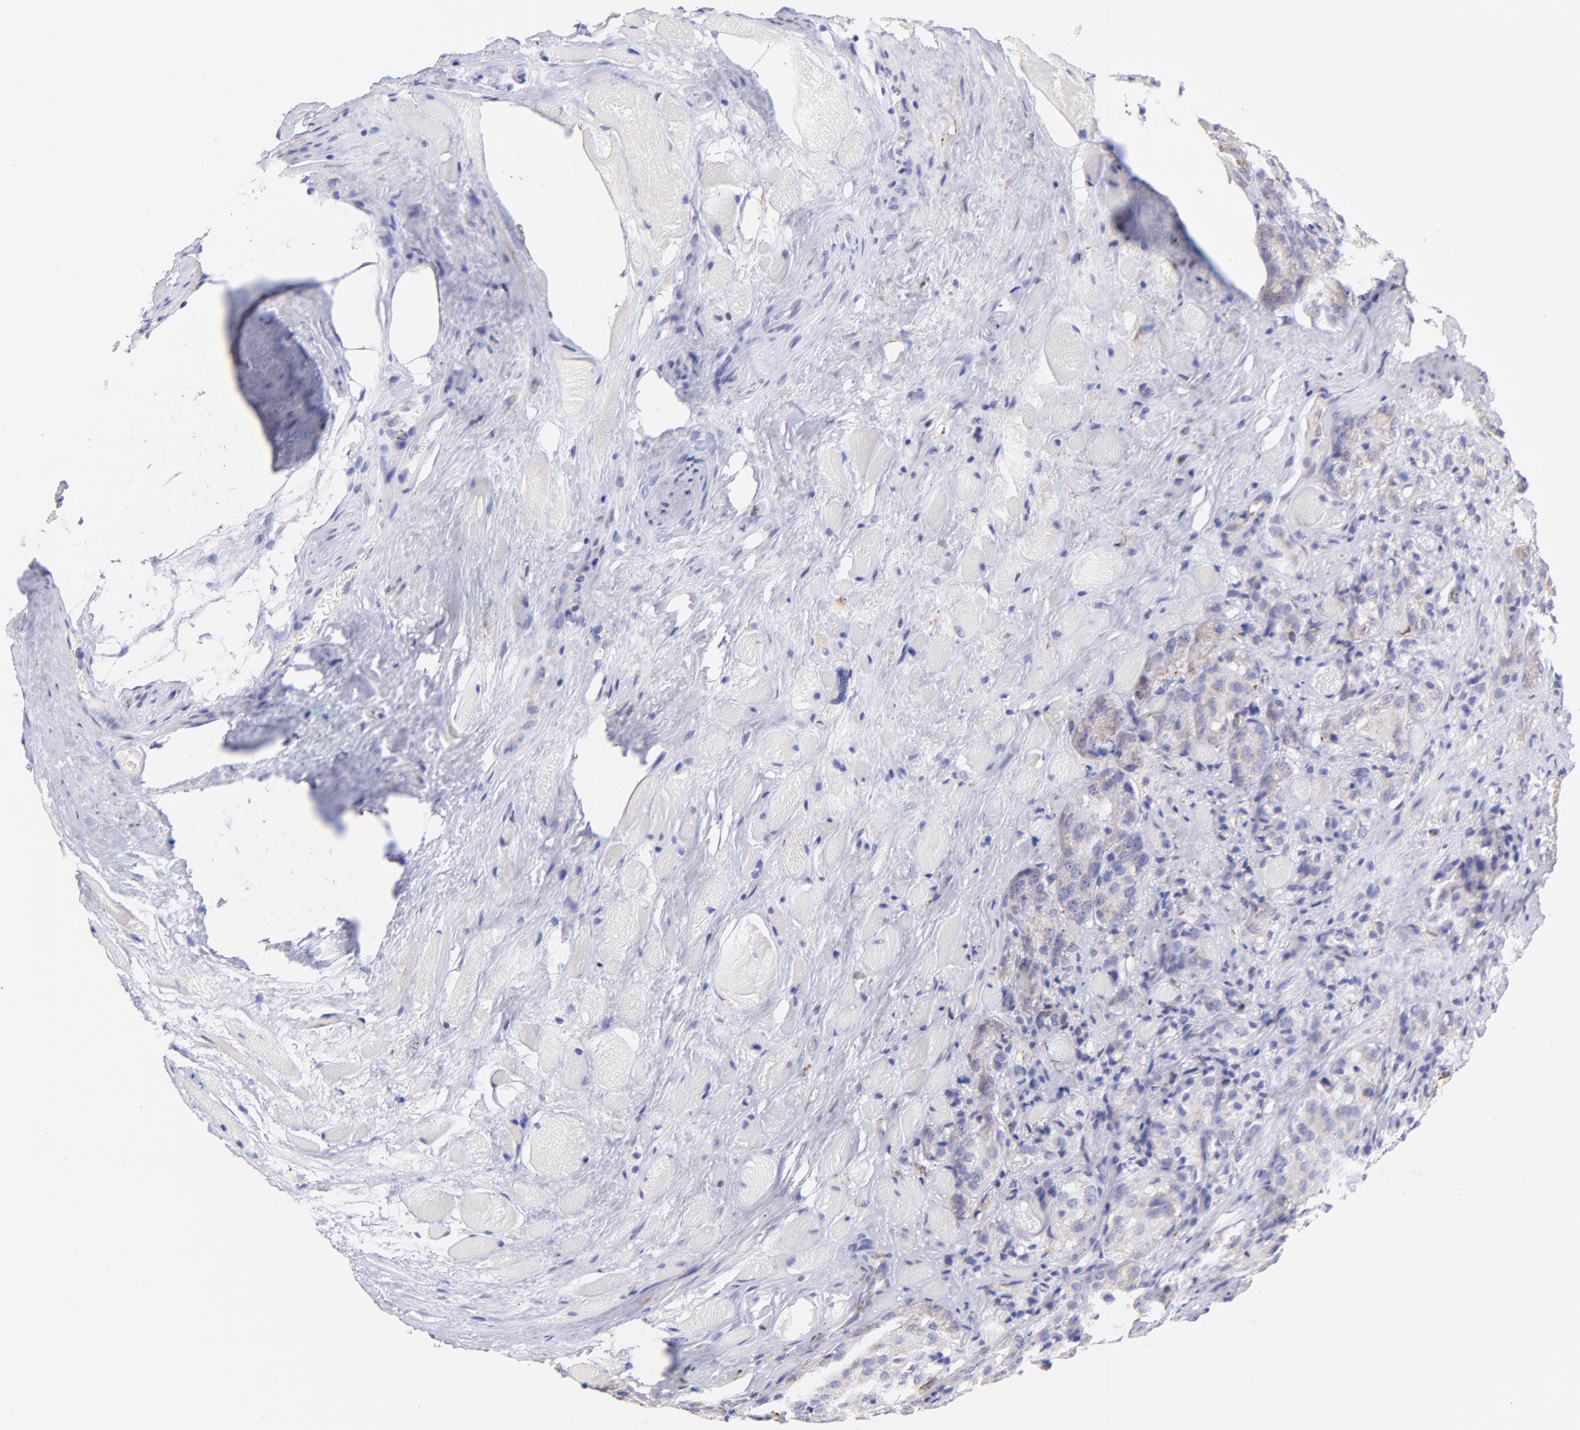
{"staining": {"intensity": "weak", "quantity": "<25%", "location": "cytoplasmic/membranous"}, "tissue": "prostate cancer", "cell_type": "Tumor cells", "image_type": "cancer", "snomed": [{"axis": "morphology", "description": "Adenocarcinoma, Medium grade"}, {"axis": "topography", "description": "Prostate"}], "caption": "Medium-grade adenocarcinoma (prostate) was stained to show a protein in brown. There is no significant staining in tumor cells.", "gene": "SPARC", "patient": {"sex": "male", "age": 60}}